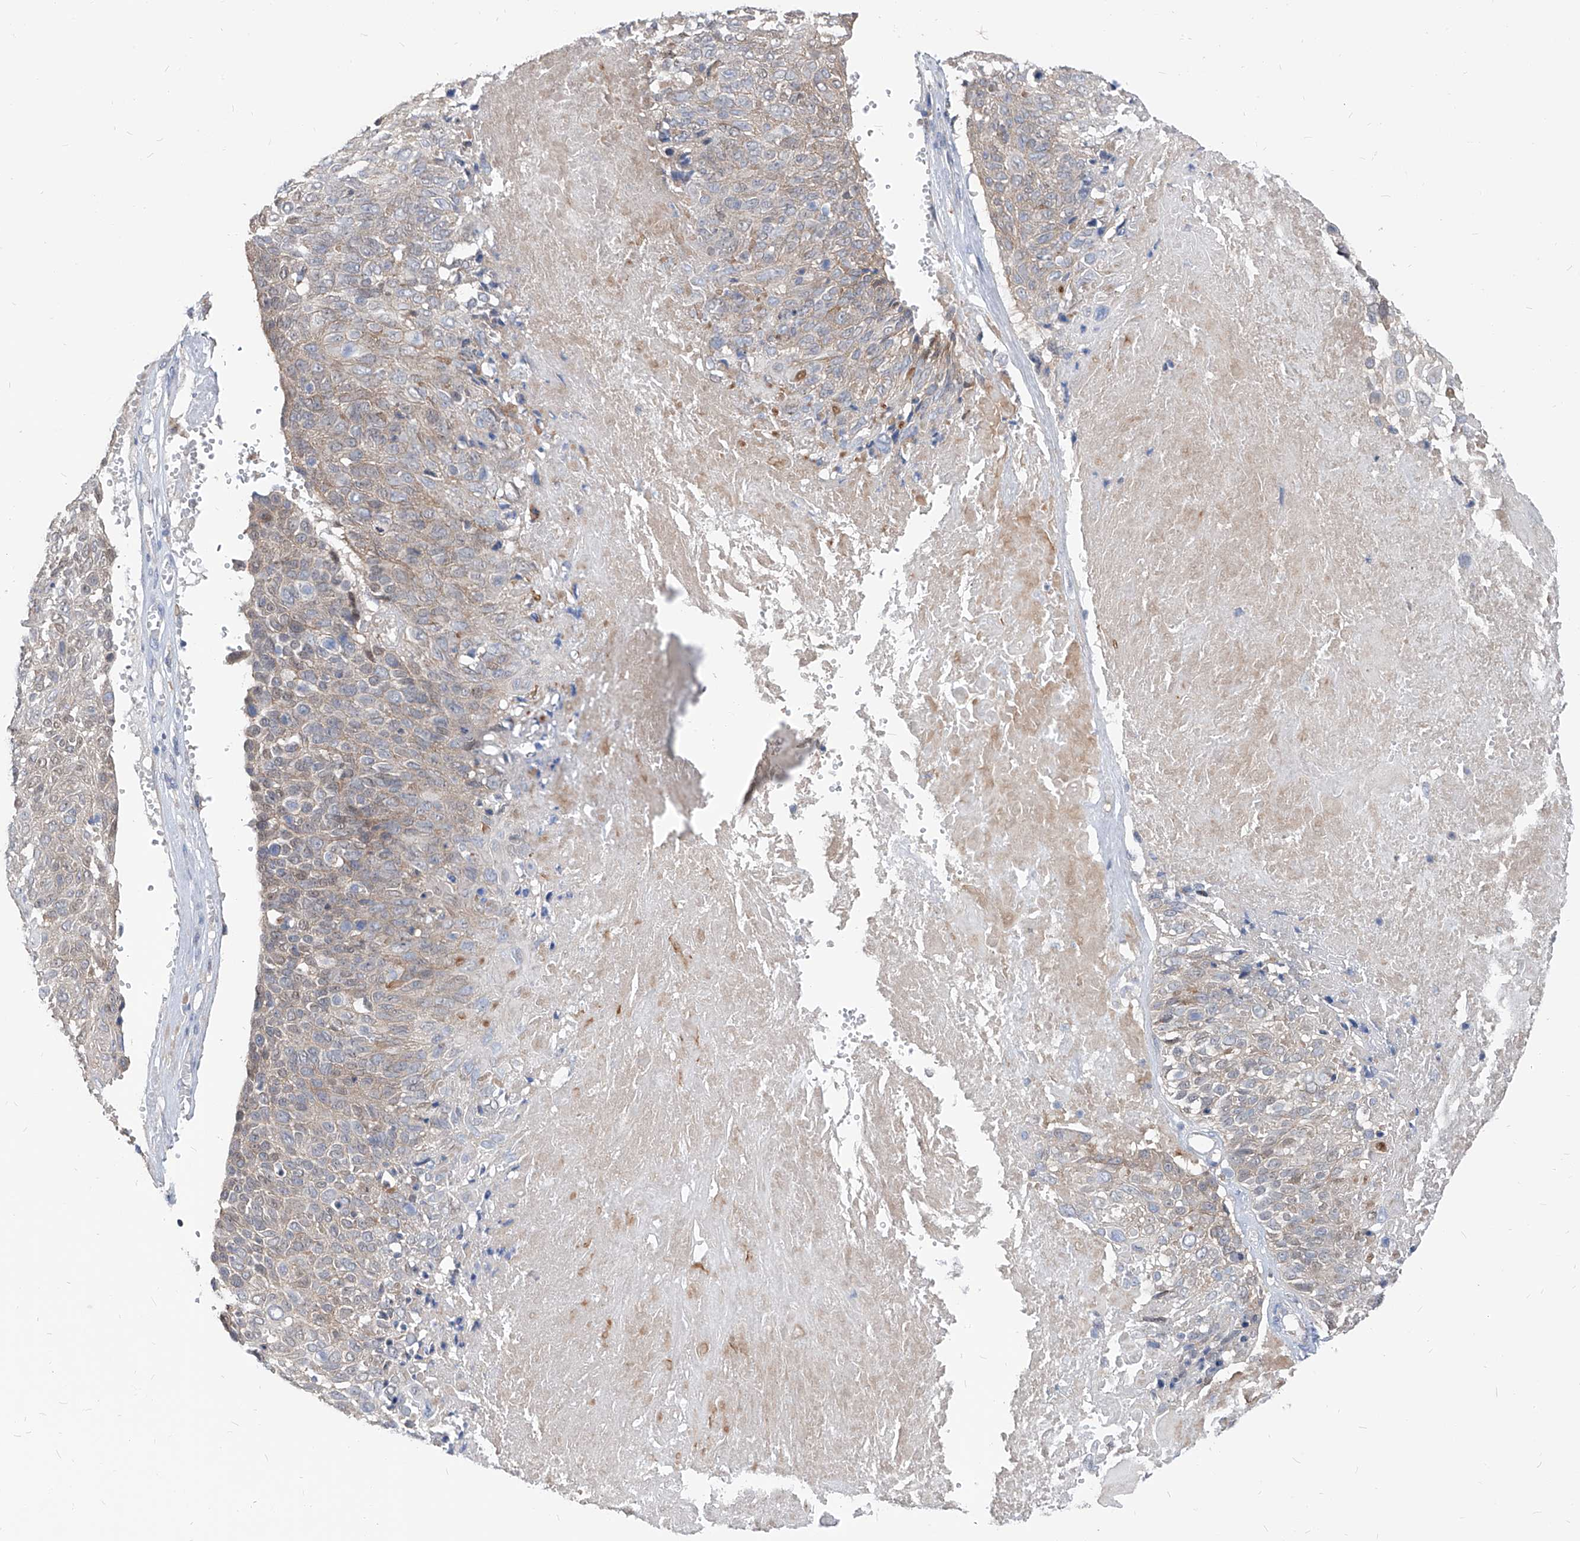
{"staining": {"intensity": "weak", "quantity": "<25%", "location": "cytoplasmic/membranous"}, "tissue": "cervical cancer", "cell_type": "Tumor cells", "image_type": "cancer", "snomed": [{"axis": "morphology", "description": "Squamous cell carcinoma, NOS"}, {"axis": "topography", "description": "Cervix"}], "caption": "Immunohistochemistry image of squamous cell carcinoma (cervical) stained for a protein (brown), which demonstrates no staining in tumor cells.", "gene": "AGPS", "patient": {"sex": "female", "age": 74}}